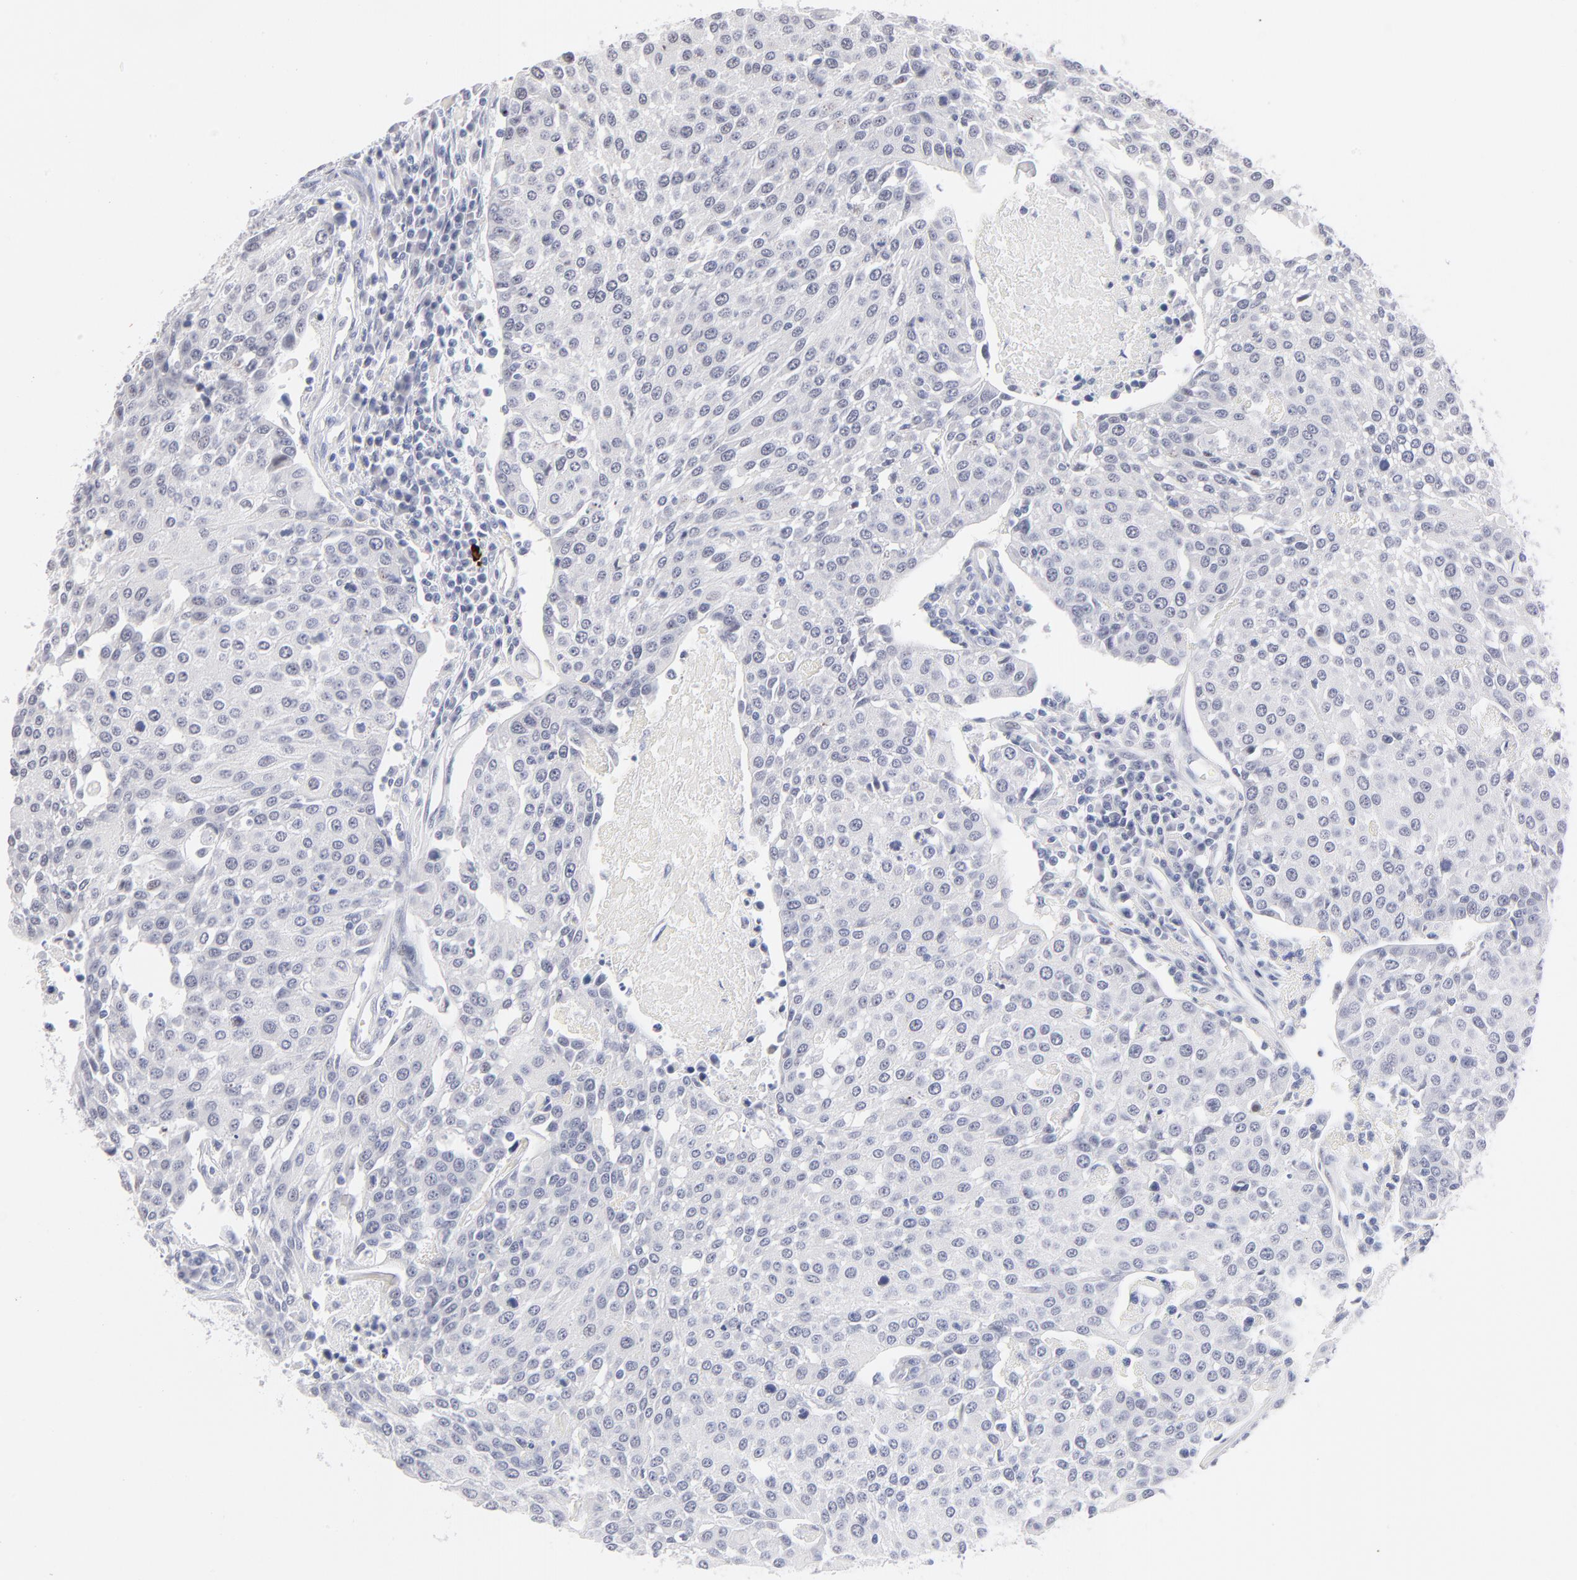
{"staining": {"intensity": "negative", "quantity": "none", "location": "none"}, "tissue": "urothelial cancer", "cell_type": "Tumor cells", "image_type": "cancer", "snomed": [{"axis": "morphology", "description": "Urothelial carcinoma, High grade"}, {"axis": "topography", "description": "Urinary bladder"}], "caption": "Immunohistochemistry image of human high-grade urothelial carcinoma stained for a protein (brown), which displays no positivity in tumor cells.", "gene": "KHNYN", "patient": {"sex": "female", "age": 85}}